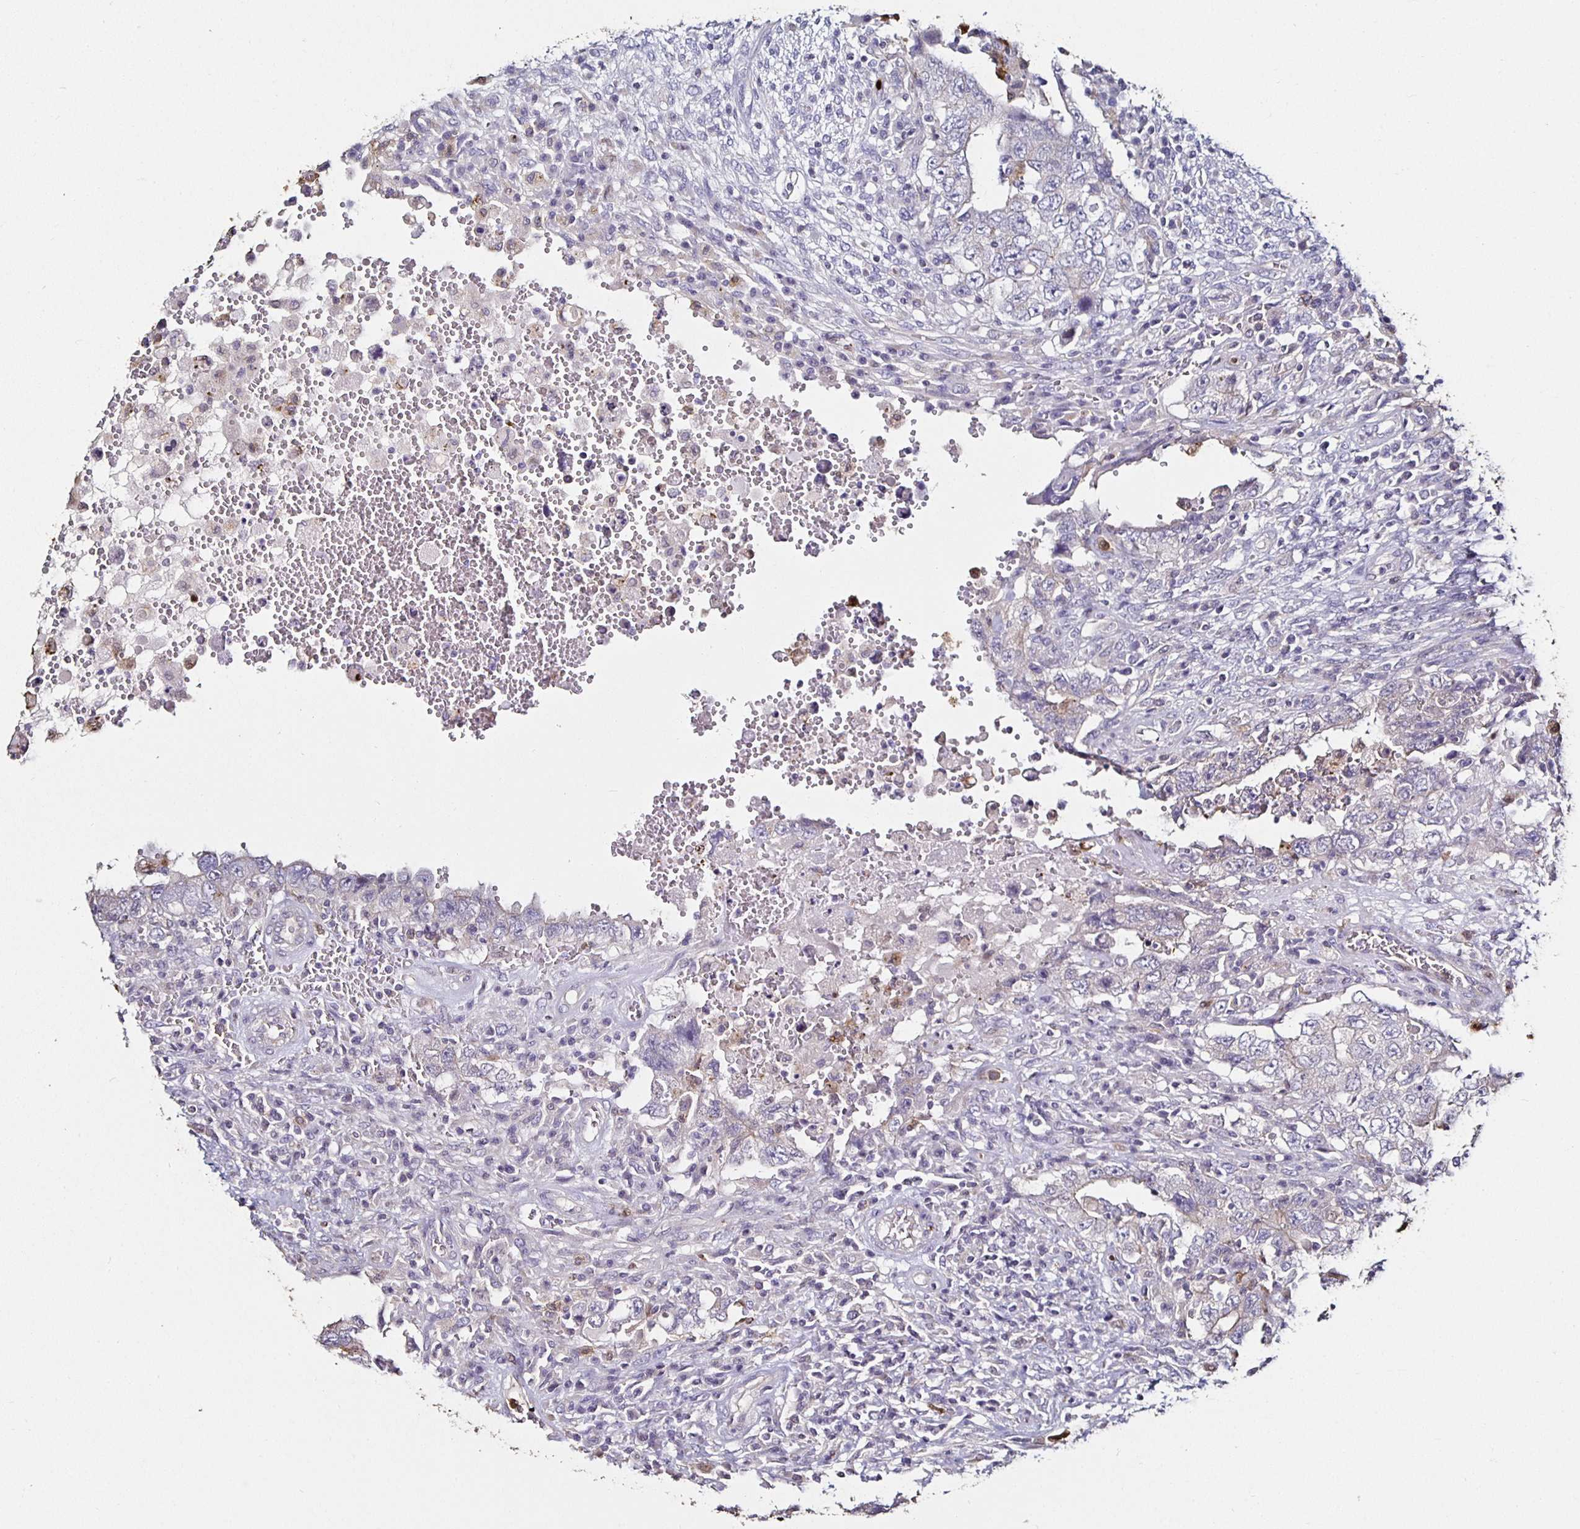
{"staining": {"intensity": "weak", "quantity": "<25%", "location": "cytoplasmic/membranous"}, "tissue": "testis cancer", "cell_type": "Tumor cells", "image_type": "cancer", "snomed": [{"axis": "morphology", "description": "Carcinoma, Embryonal, NOS"}, {"axis": "topography", "description": "Testis"}], "caption": "This is an immunohistochemistry (IHC) image of human embryonal carcinoma (testis). There is no staining in tumor cells.", "gene": "TLR4", "patient": {"sex": "male", "age": 26}}